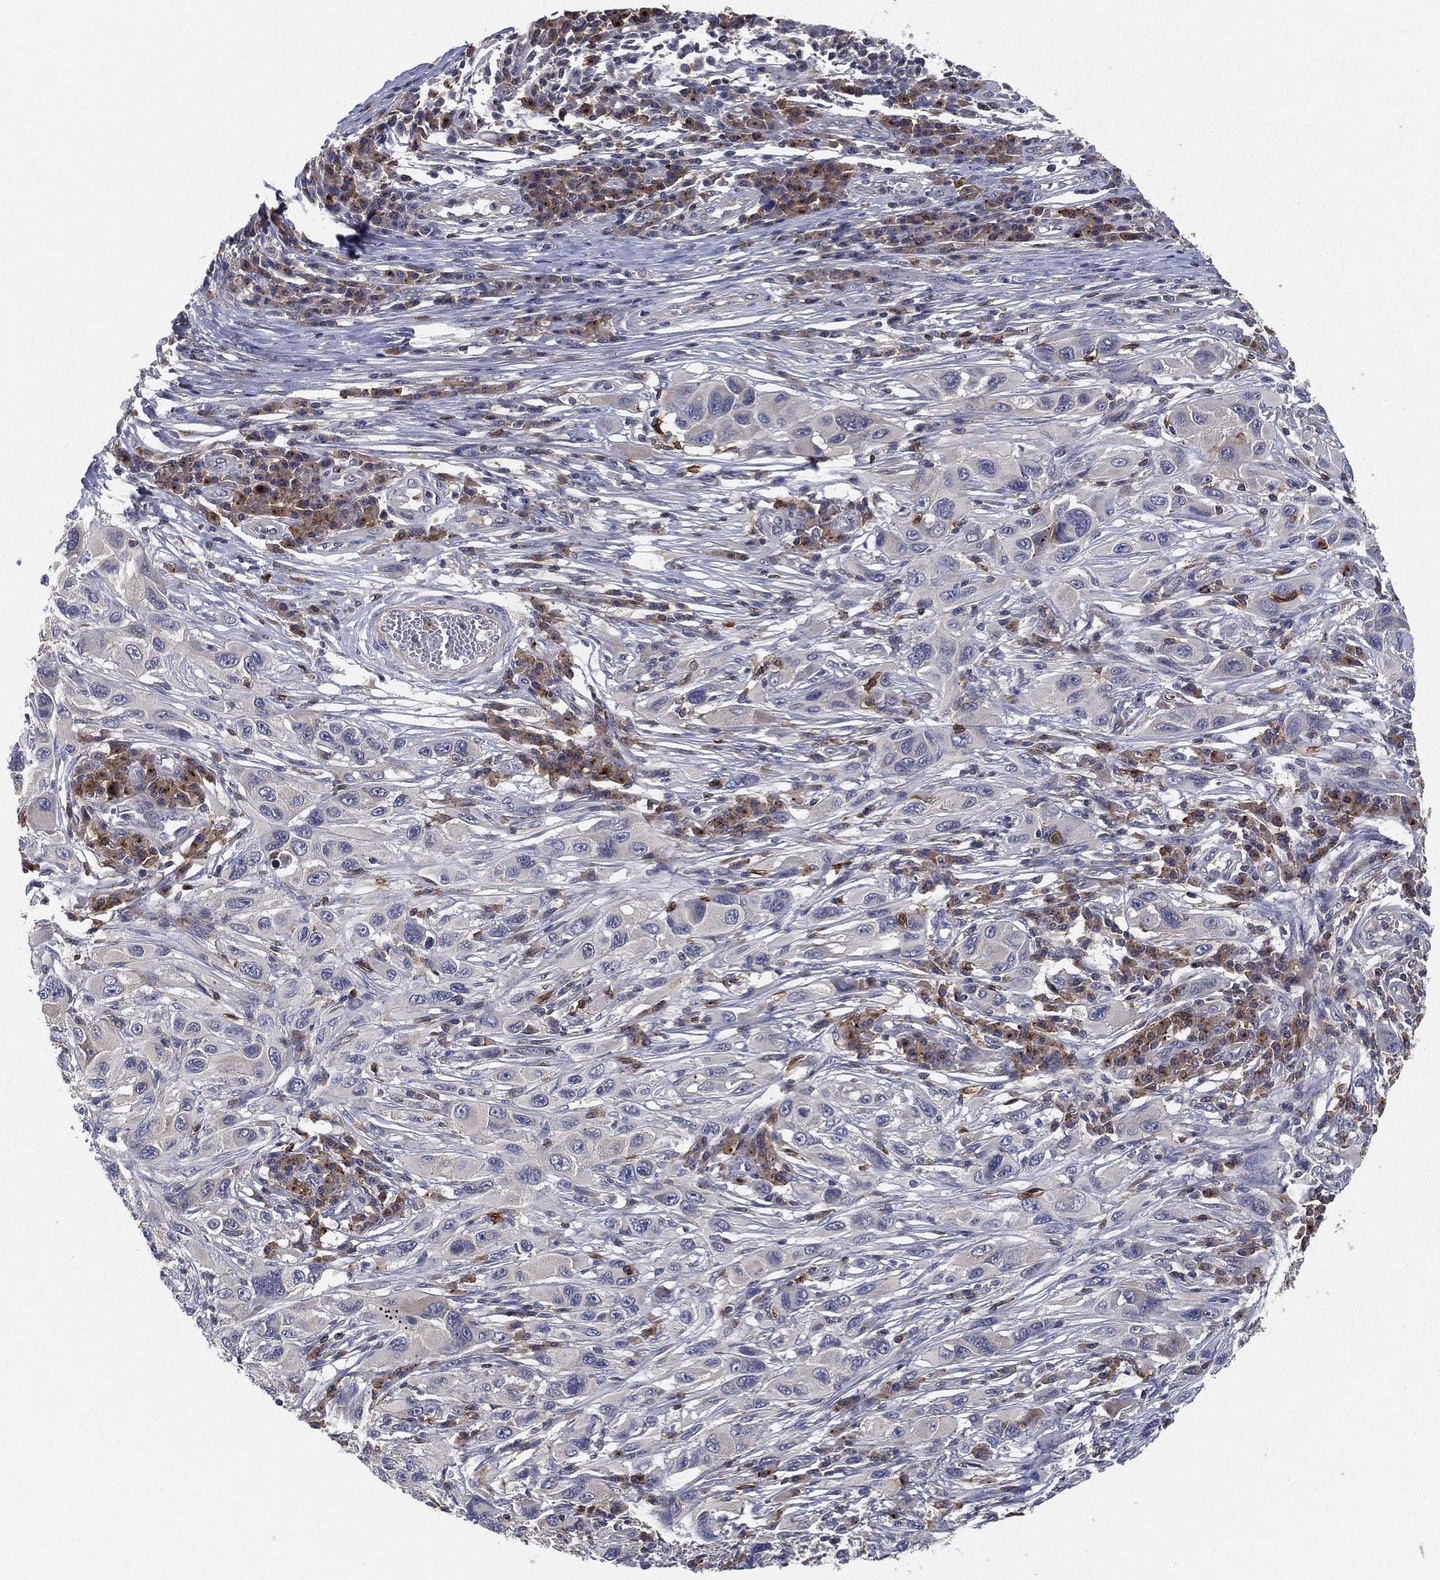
{"staining": {"intensity": "negative", "quantity": "none", "location": "none"}, "tissue": "melanoma", "cell_type": "Tumor cells", "image_type": "cancer", "snomed": [{"axis": "morphology", "description": "Malignant melanoma, NOS"}, {"axis": "topography", "description": "Skin"}], "caption": "Immunohistochemistry of human melanoma displays no staining in tumor cells.", "gene": "CFAP251", "patient": {"sex": "male", "age": 53}}